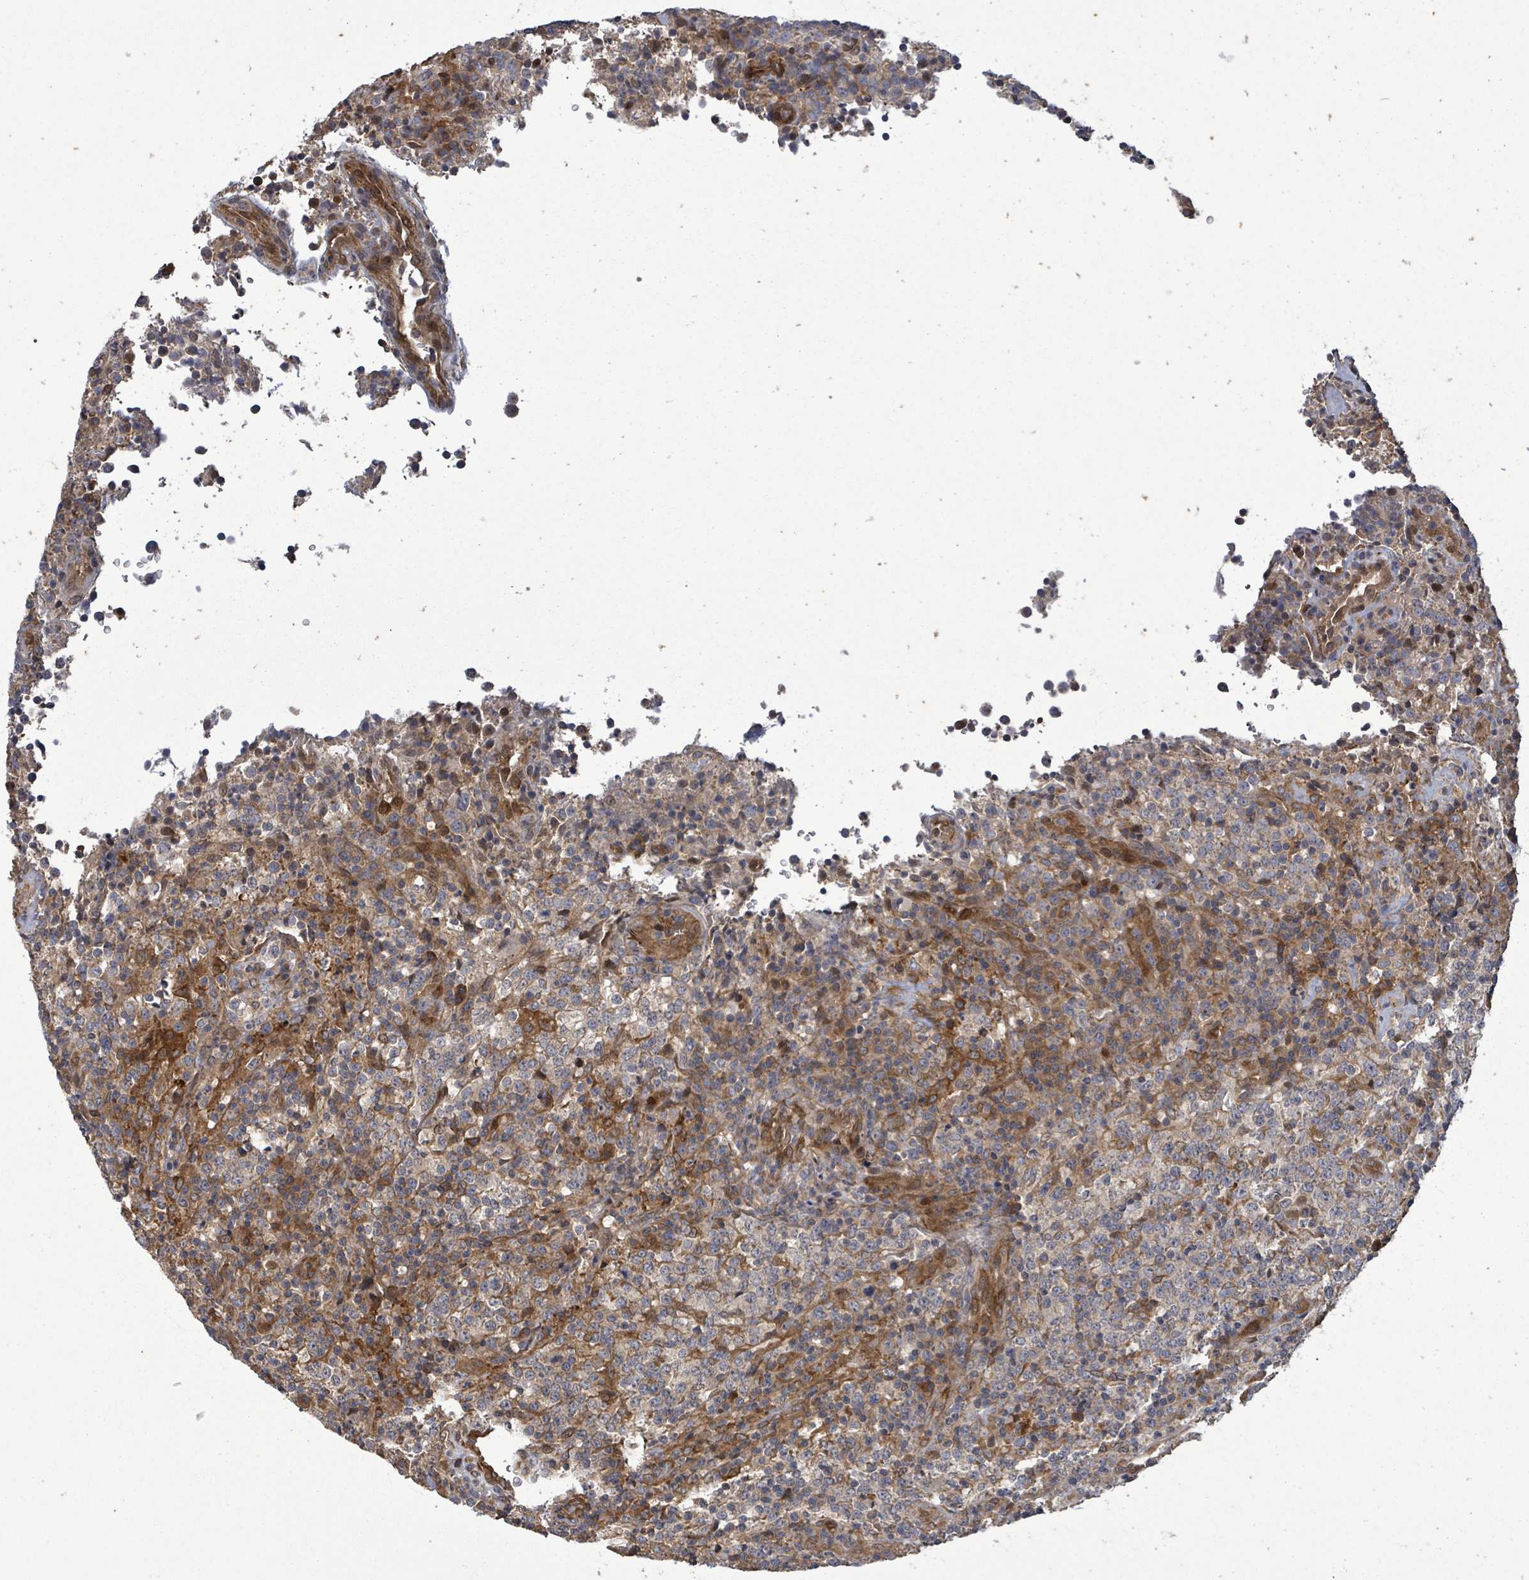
{"staining": {"intensity": "negative", "quantity": "none", "location": "none"}, "tissue": "lymphoma", "cell_type": "Tumor cells", "image_type": "cancer", "snomed": [{"axis": "morphology", "description": "Malignant lymphoma, non-Hodgkin's type, High grade"}, {"axis": "topography", "description": "Lymph node"}], "caption": "This photomicrograph is of lymphoma stained with immunohistochemistry to label a protein in brown with the nuclei are counter-stained blue. There is no positivity in tumor cells.", "gene": "MAP3K6", "patient": {"sex": "male", "age": 54}}